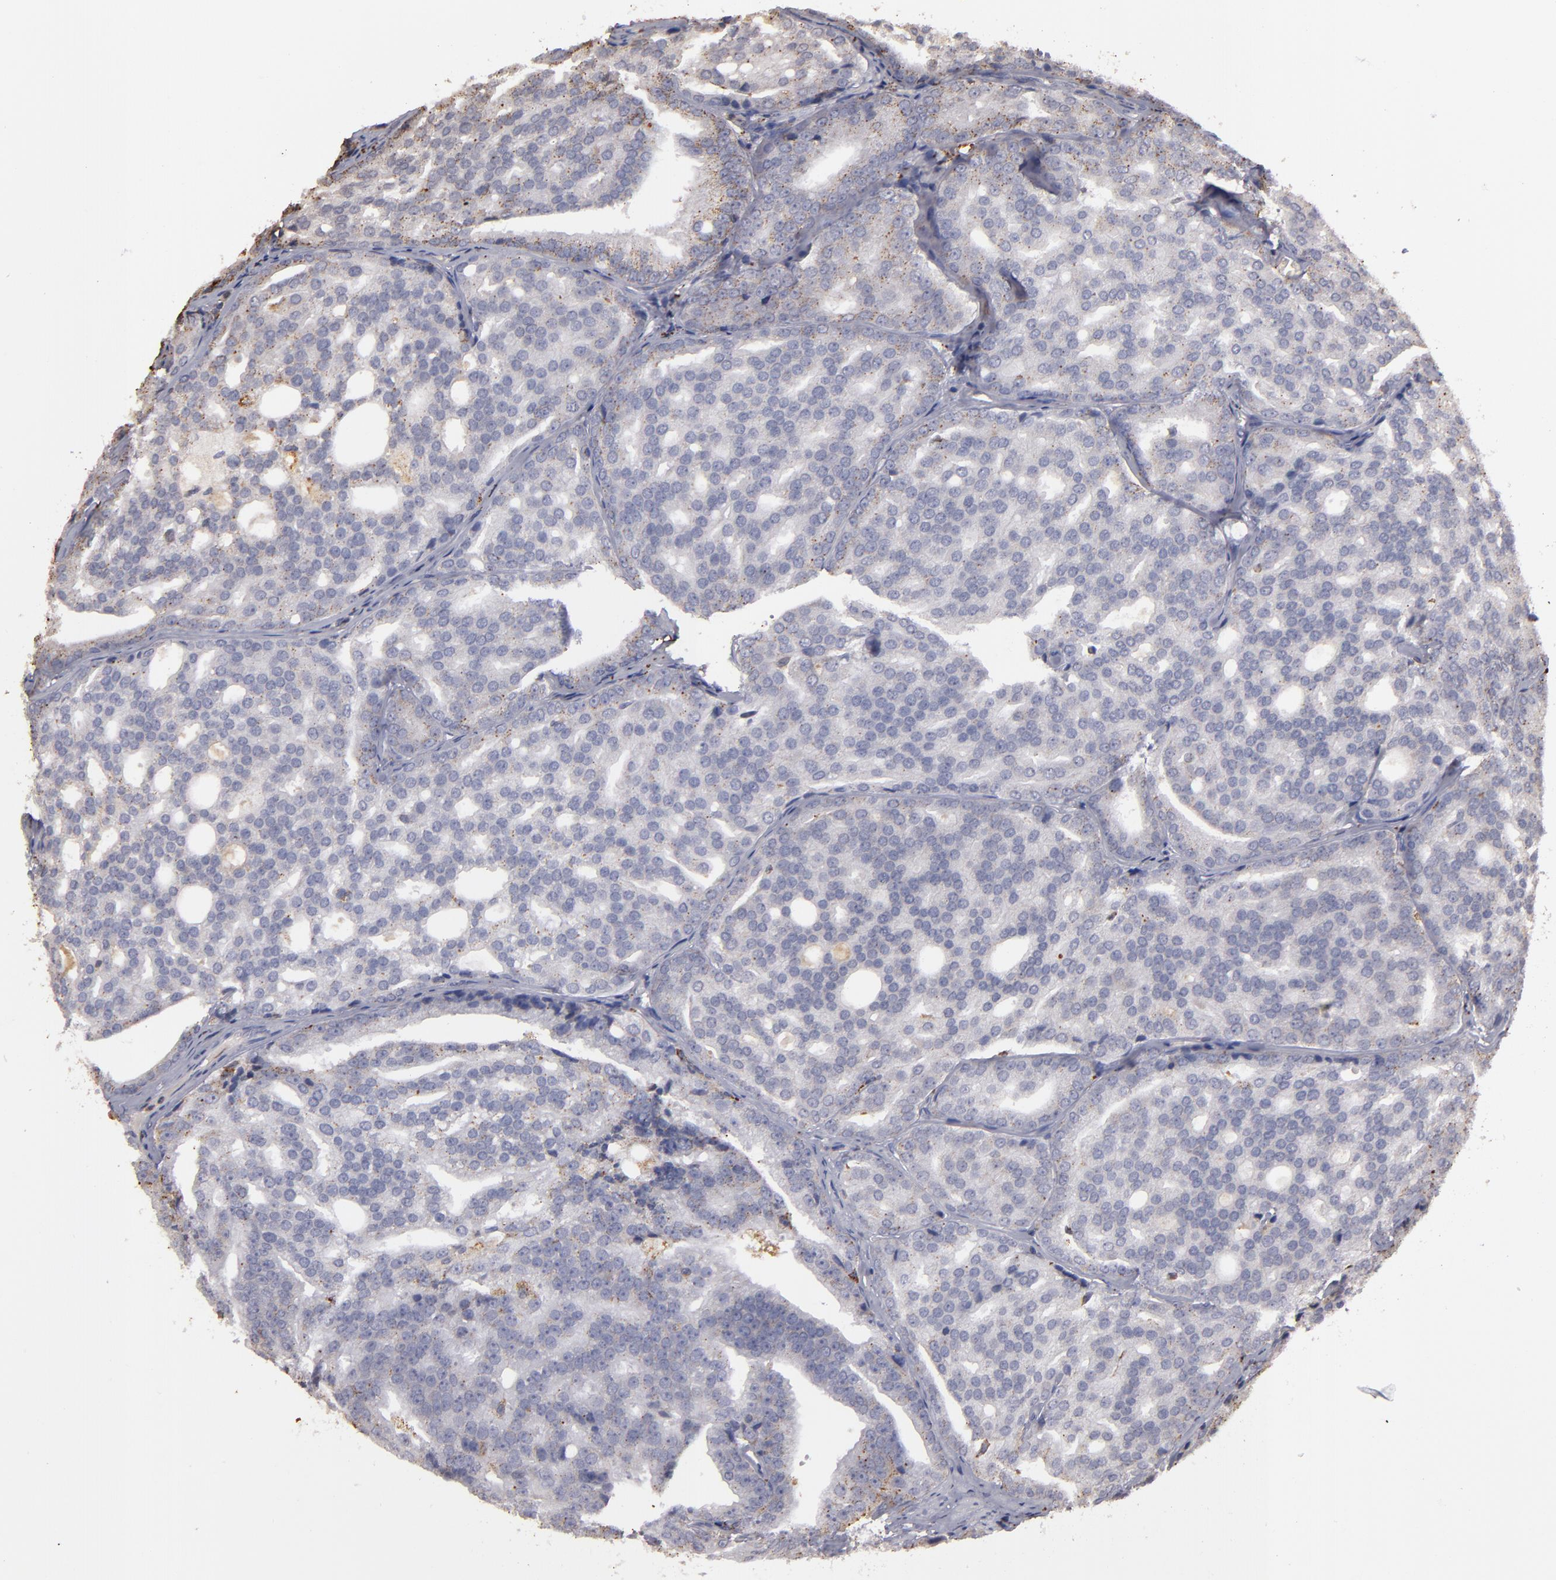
{"staining": {"intensity": "weak", "quantity": "<25%", "location": "cytoplasmic/membranous"}, "tissue": "prostate cancer", "cell_type": "Tumor cells", "image_type": "cancer", "snomed": [{"axis": "morphology", "description": "Adenocarcinoma, High grade"}, {"axis": "topography", "description": "Prostate"}], "caption": "Tumor cells show no significant protein staining in prostate cancer (adenocarcinoma (high-grade)).", "gene": "TRAF1", "patient": {"sex": "male", "age": 64}}